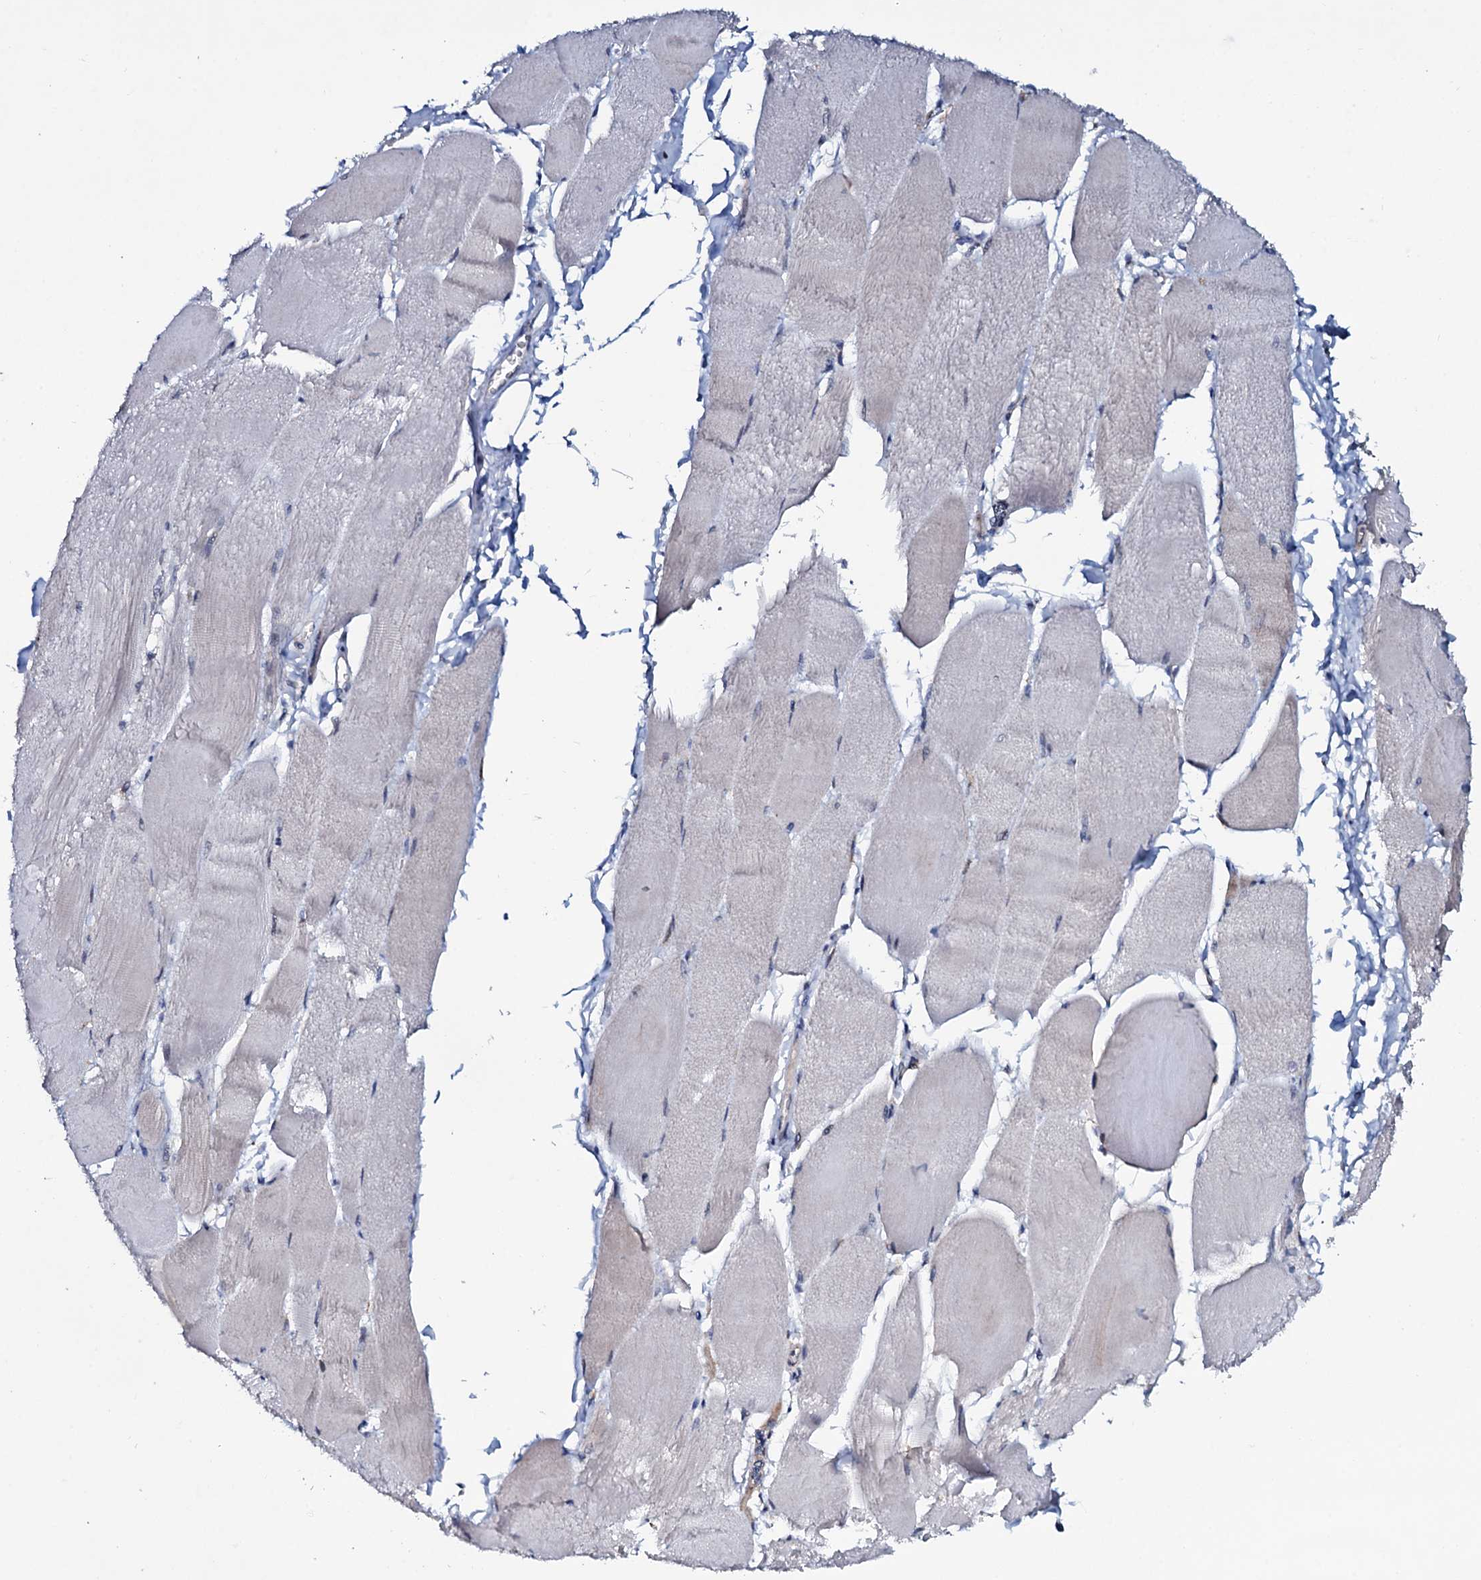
{"staining": {"intensity": "negative", "quantity": "none", "location": "none"}, "tissue": "skeletal muscle", "cell_type": "Myocytes", "image_type": "normal", "snomed": [{"axis": "morphology", "description": "Normal tissue, NOS"}, {"axis": "morphology", "description": "Basal cell carcinoma"}, {"axis": "topography", "description": "Skeletal muscle"}], "caption": "This is an IHC image of normal human skeletal muscle. There is no positivity in myocytes.", "gene": "PPP1R3D", "patient": {"sex": "female", "age": 64}}